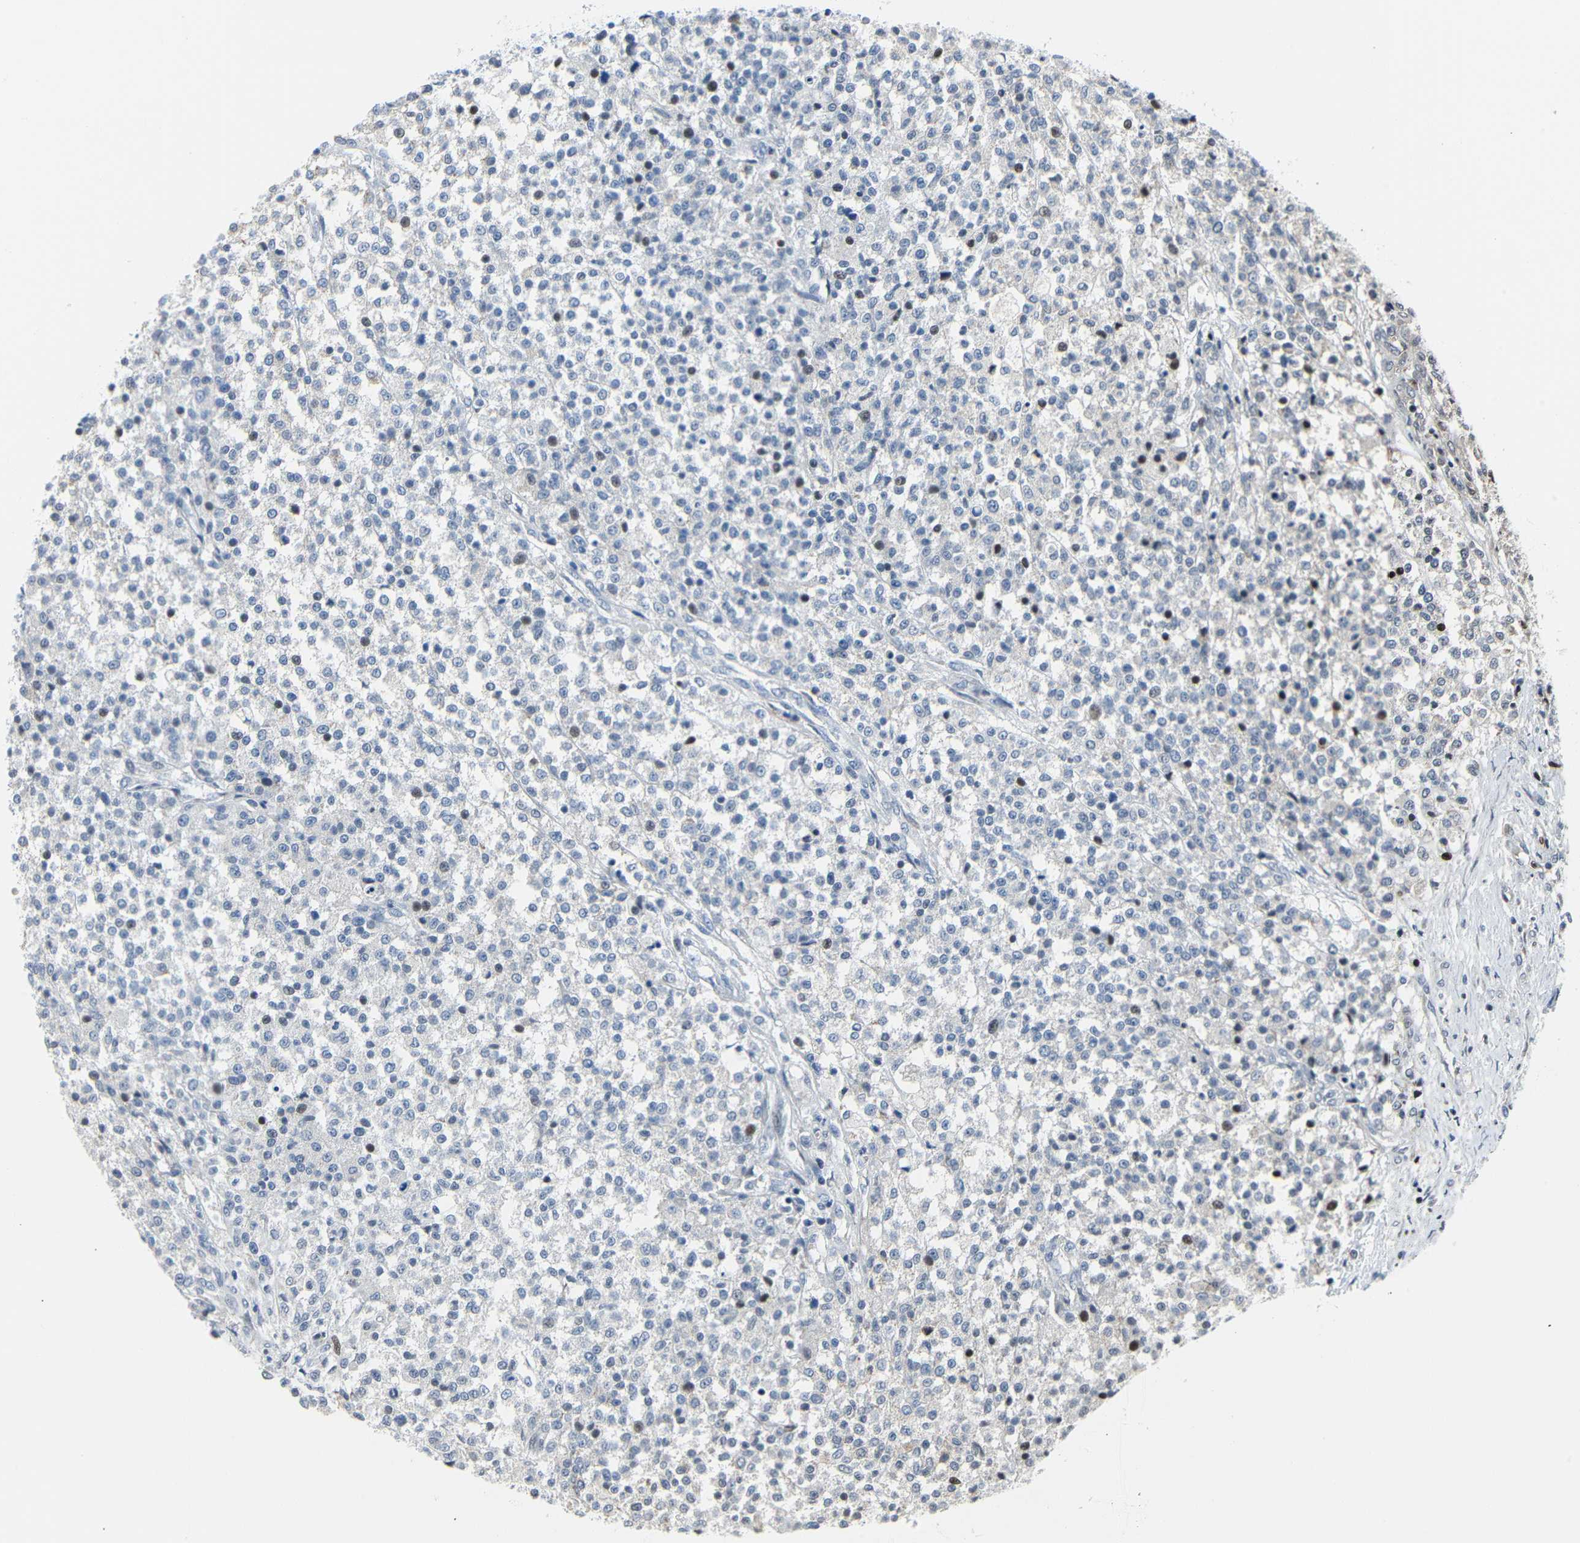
{"staining": {"intensity": "negative", "quantity": "none", "location": "none"}, "tissue": "testis cancer", "cell_type": "Tumor cells", "image_type": "cancer", "snomed": [{"axis": "morphology", "description": "Seminoma, NOS"}, {"axis": "topography", "description": "Testis"}], "caption": "Immunohistochemistry (IHC) micrograph of neoplastic tissue: human testis cancer stained with DAB (3,3'-diaminobenzidine) displays no significant protein expression in tumor cells.", "gene": "IMPG2", "patient": {"sex": "male", "age": 59}}